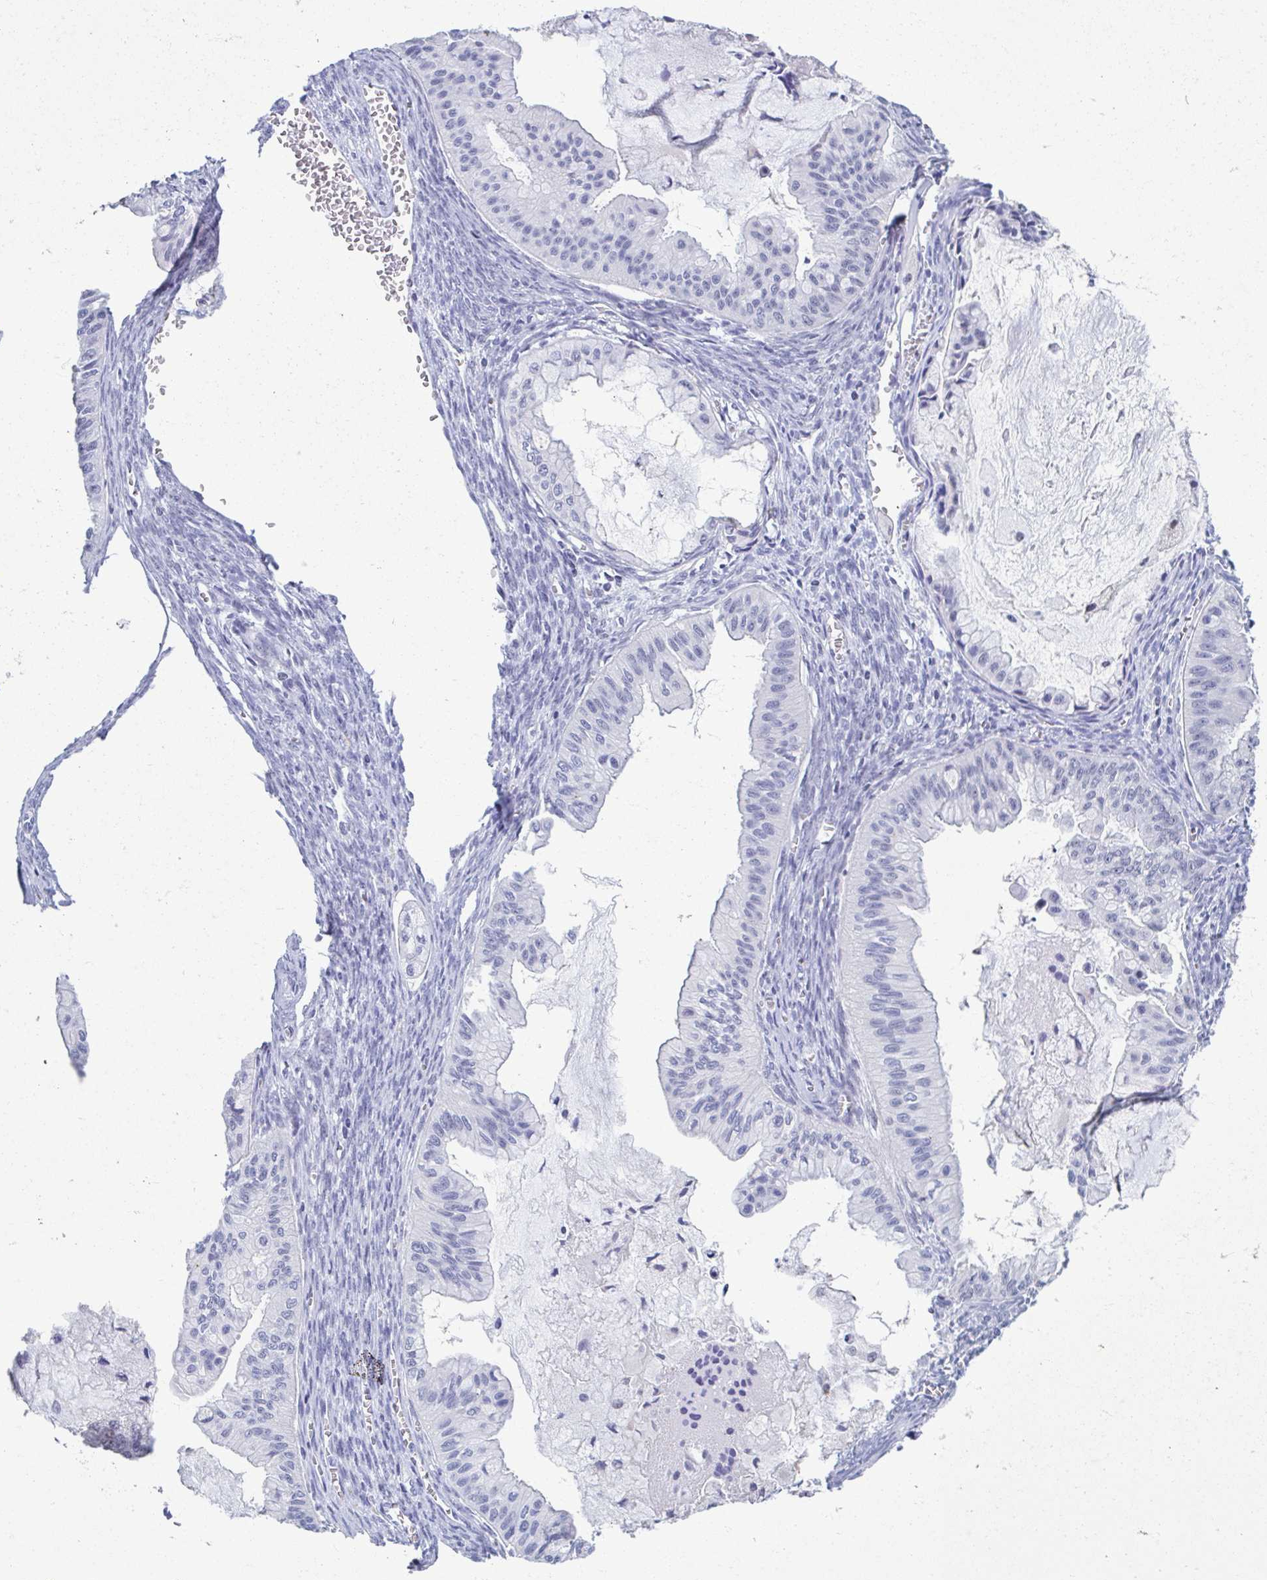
{"staining": {"intensity": "negative", "quantity": "none", "location": "none"}, "tissue": "ovarian cancer", "cell_type": "Tumor cells", "image_type": "cancer", "snomed": [{"axis": "morphology", "description": "Cystadenocarcinoma, mucinous, NOS"}, {"axis": "topography", "description": "Ovary"}], "caption": "Histopathology image shows no protein positivity in tumor cells of ovarian cancer (mucinous cystadenocarcinoma) tissue.", "gene": "PERM1", "patient": {"sex": "female", "age": 72}}